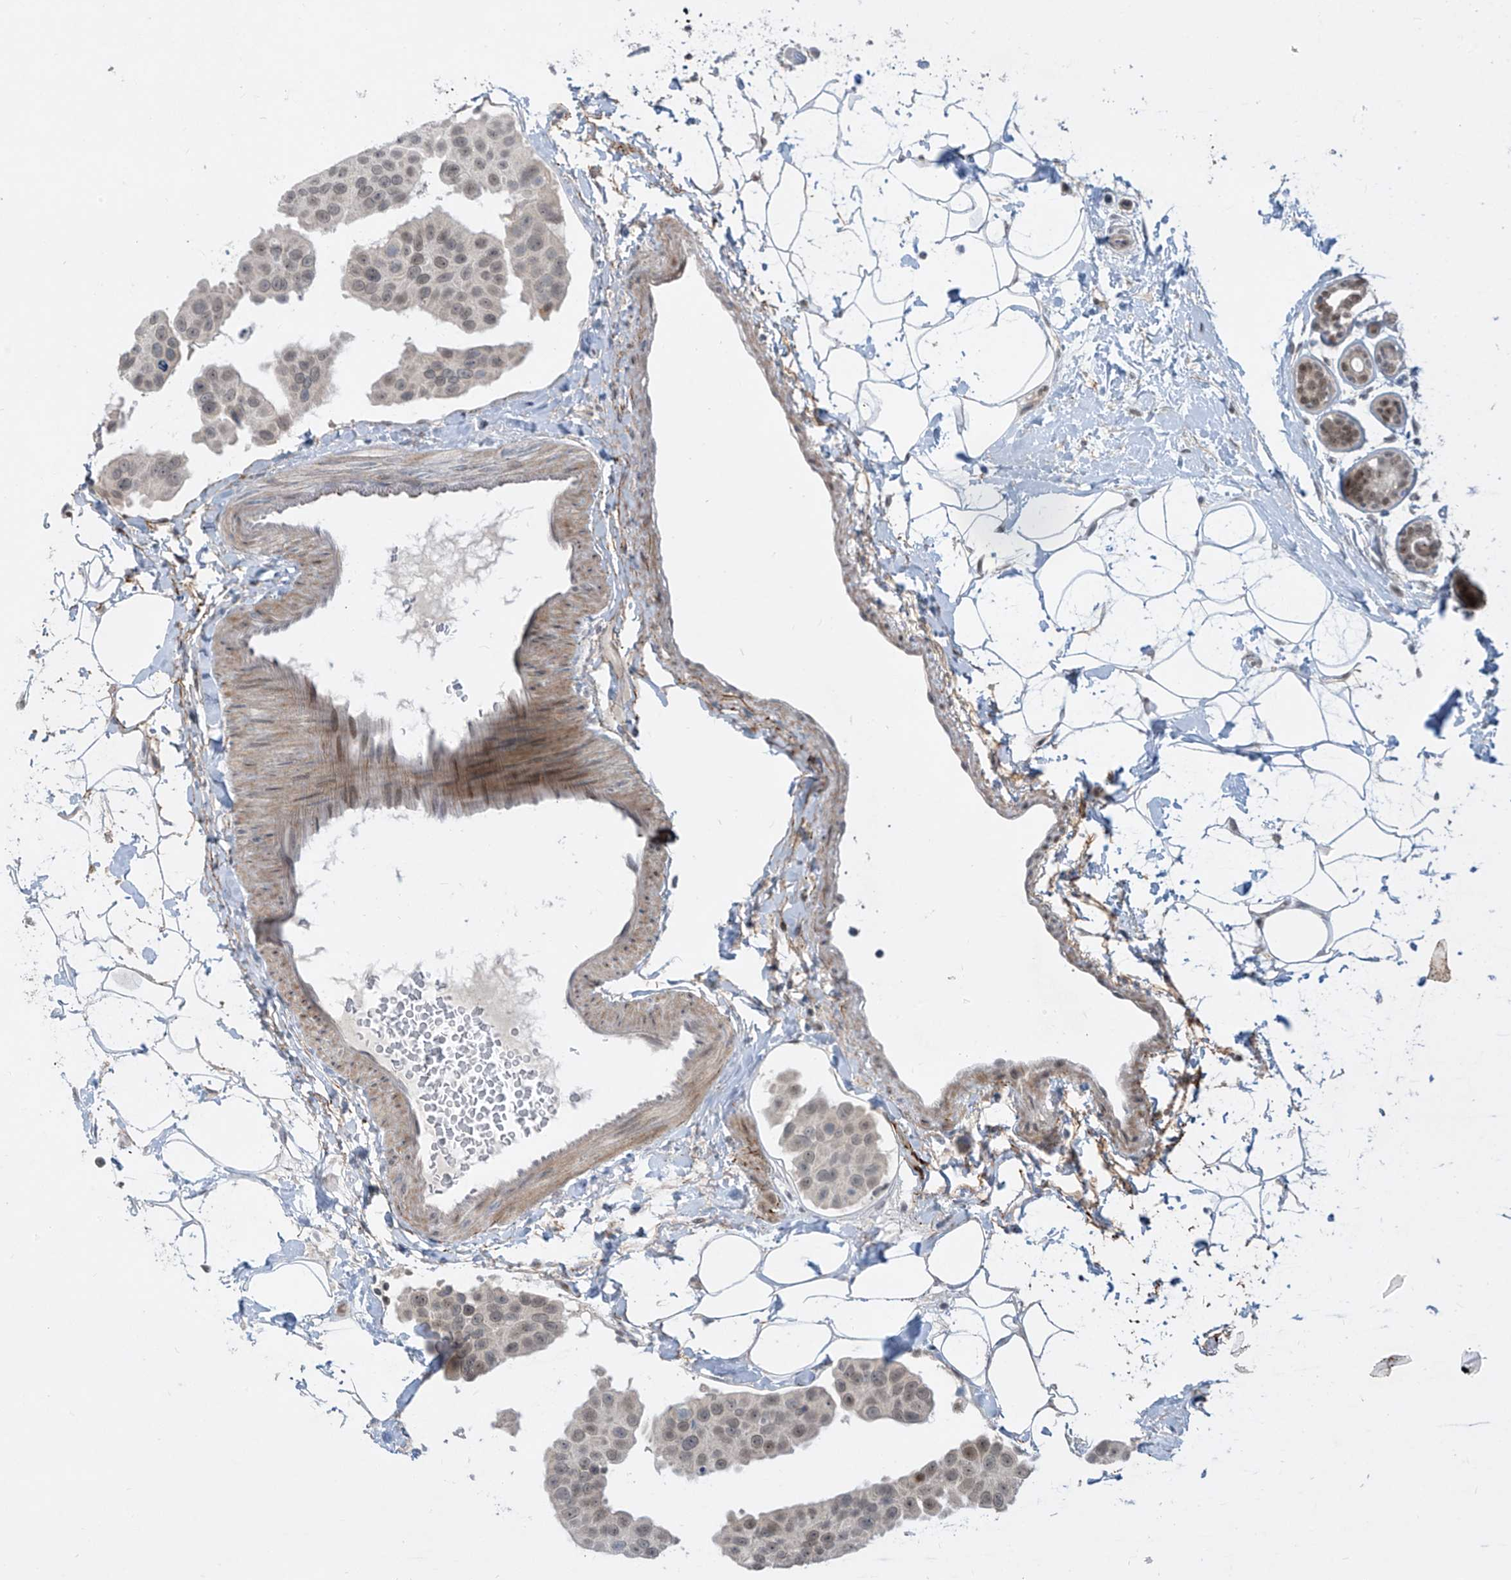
{"staining": {"intensity": "weak", "quantity": ">75%", "location": "nuclear"}, "tissue": "breast cancer", "cell_type": "Tumor cells", "image_type": "cancer", "snomed": [{"axis": "morphology", "description": "Normal tissue, NOS"}, {"axis": "morphology", "description": "Duct carcinoma"}, {"axis": "topography", "description": "Breast"}], "caption": "IHC histopathology image of neoplastic tissue: breast intraductal carcinoma stained using IHC reveals low levels of weak protein expression localized specifically in the nuclear of tumor cells, appearing as a nuclear brown color.", "gene": "LAGE3", "patient": {"sex": "female", "age": 39}}